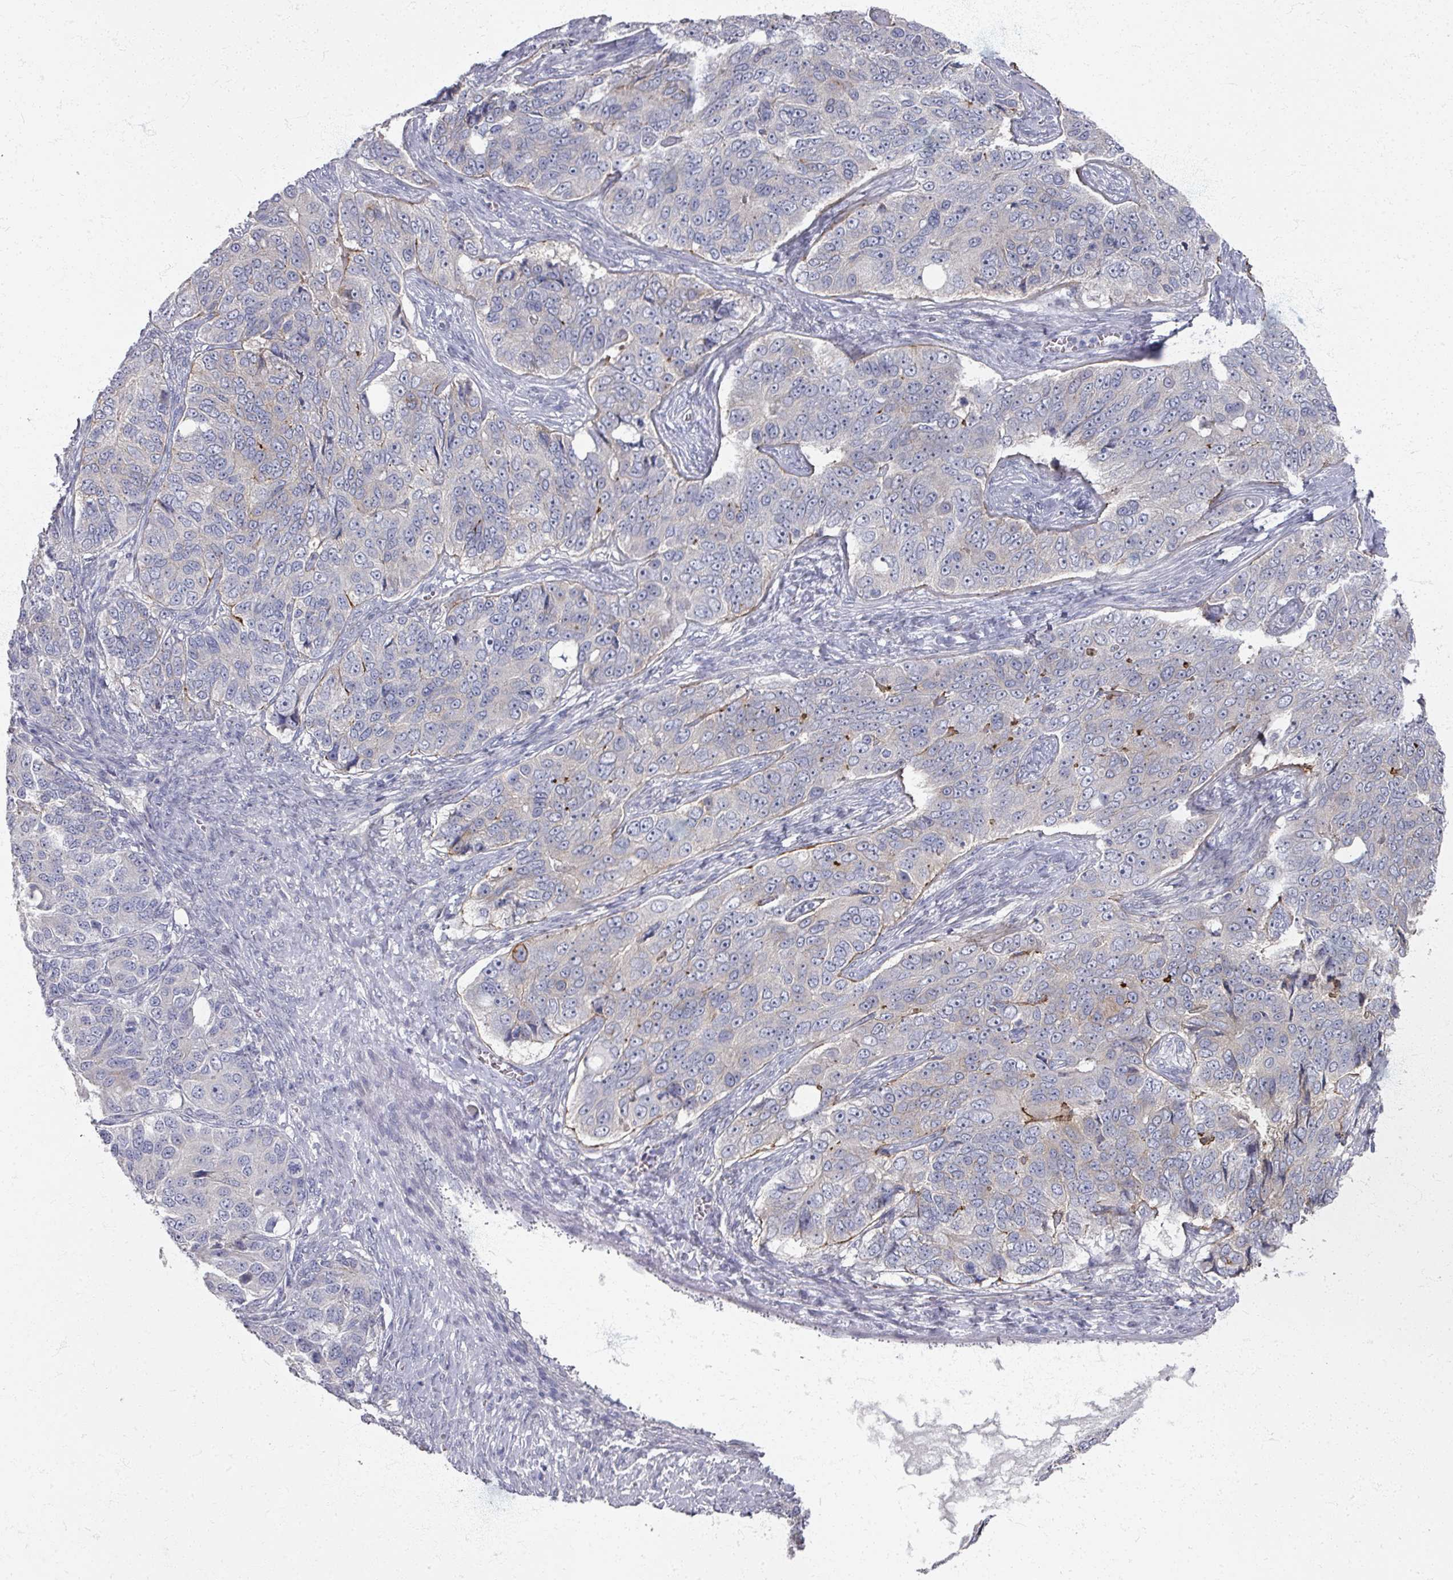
{"staining": {"intensity": "negative", "quantity": "none", "location": "none"}, "tissue": "ovarian cancer", "cell_type": "Tumor cells", "image_type": "cancer", "snomed": [{"axis": "morphology", "description": "Carcinoma, endometroid"}, {"axis": "topography", "description": "Ovary"}], "caption": "An IHC histopathology image of ovarian endometroid carcinoma is shown. There is no staining in tumor cells of ovarian endometroid carcinoma.", "gene": "TTYH3", "patient": {"sex": "female", "age": 51}}